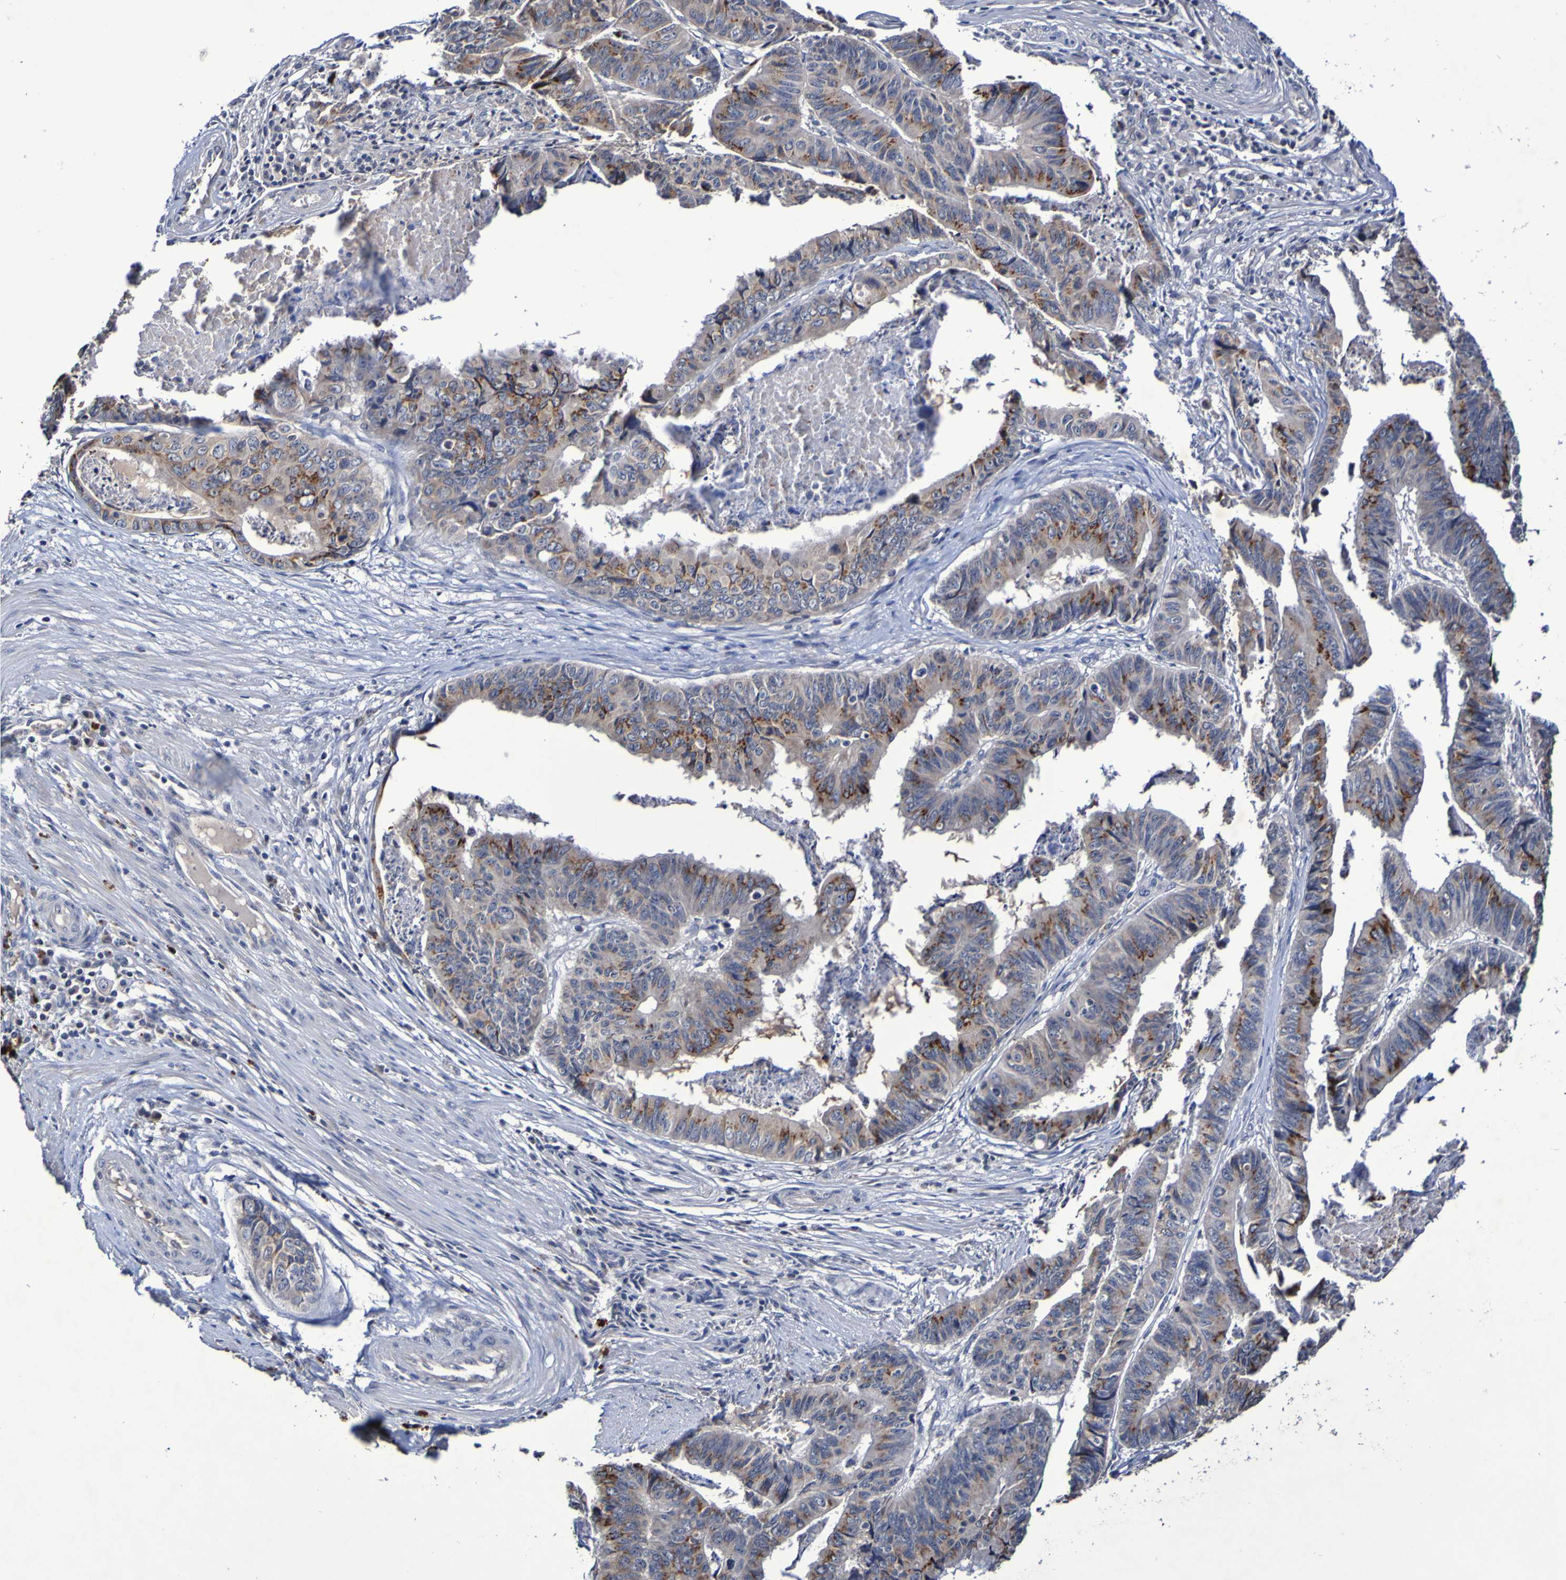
{"staining": {"intensity": "strong", "quantity": "<25%", "location": "cytoplasmic/membranous"}, "tissue": "stomach cancer", "cell_type": "Tumor cells", "image_type": "cancer", "snomed": [{"axis": "morphology", "description": "Adenocarcinoma, NOS"}, {"axis": "topography", "description": "Stomach, lower"}], "caption": "Tumor cells demonstrate strong cytoplasmic/membranous expression in approximately <25% of cells in stomach cancer (adenocarcinoma).", "gene": "PTP4A2", "patient": {"sex": "male", "age": 77}}